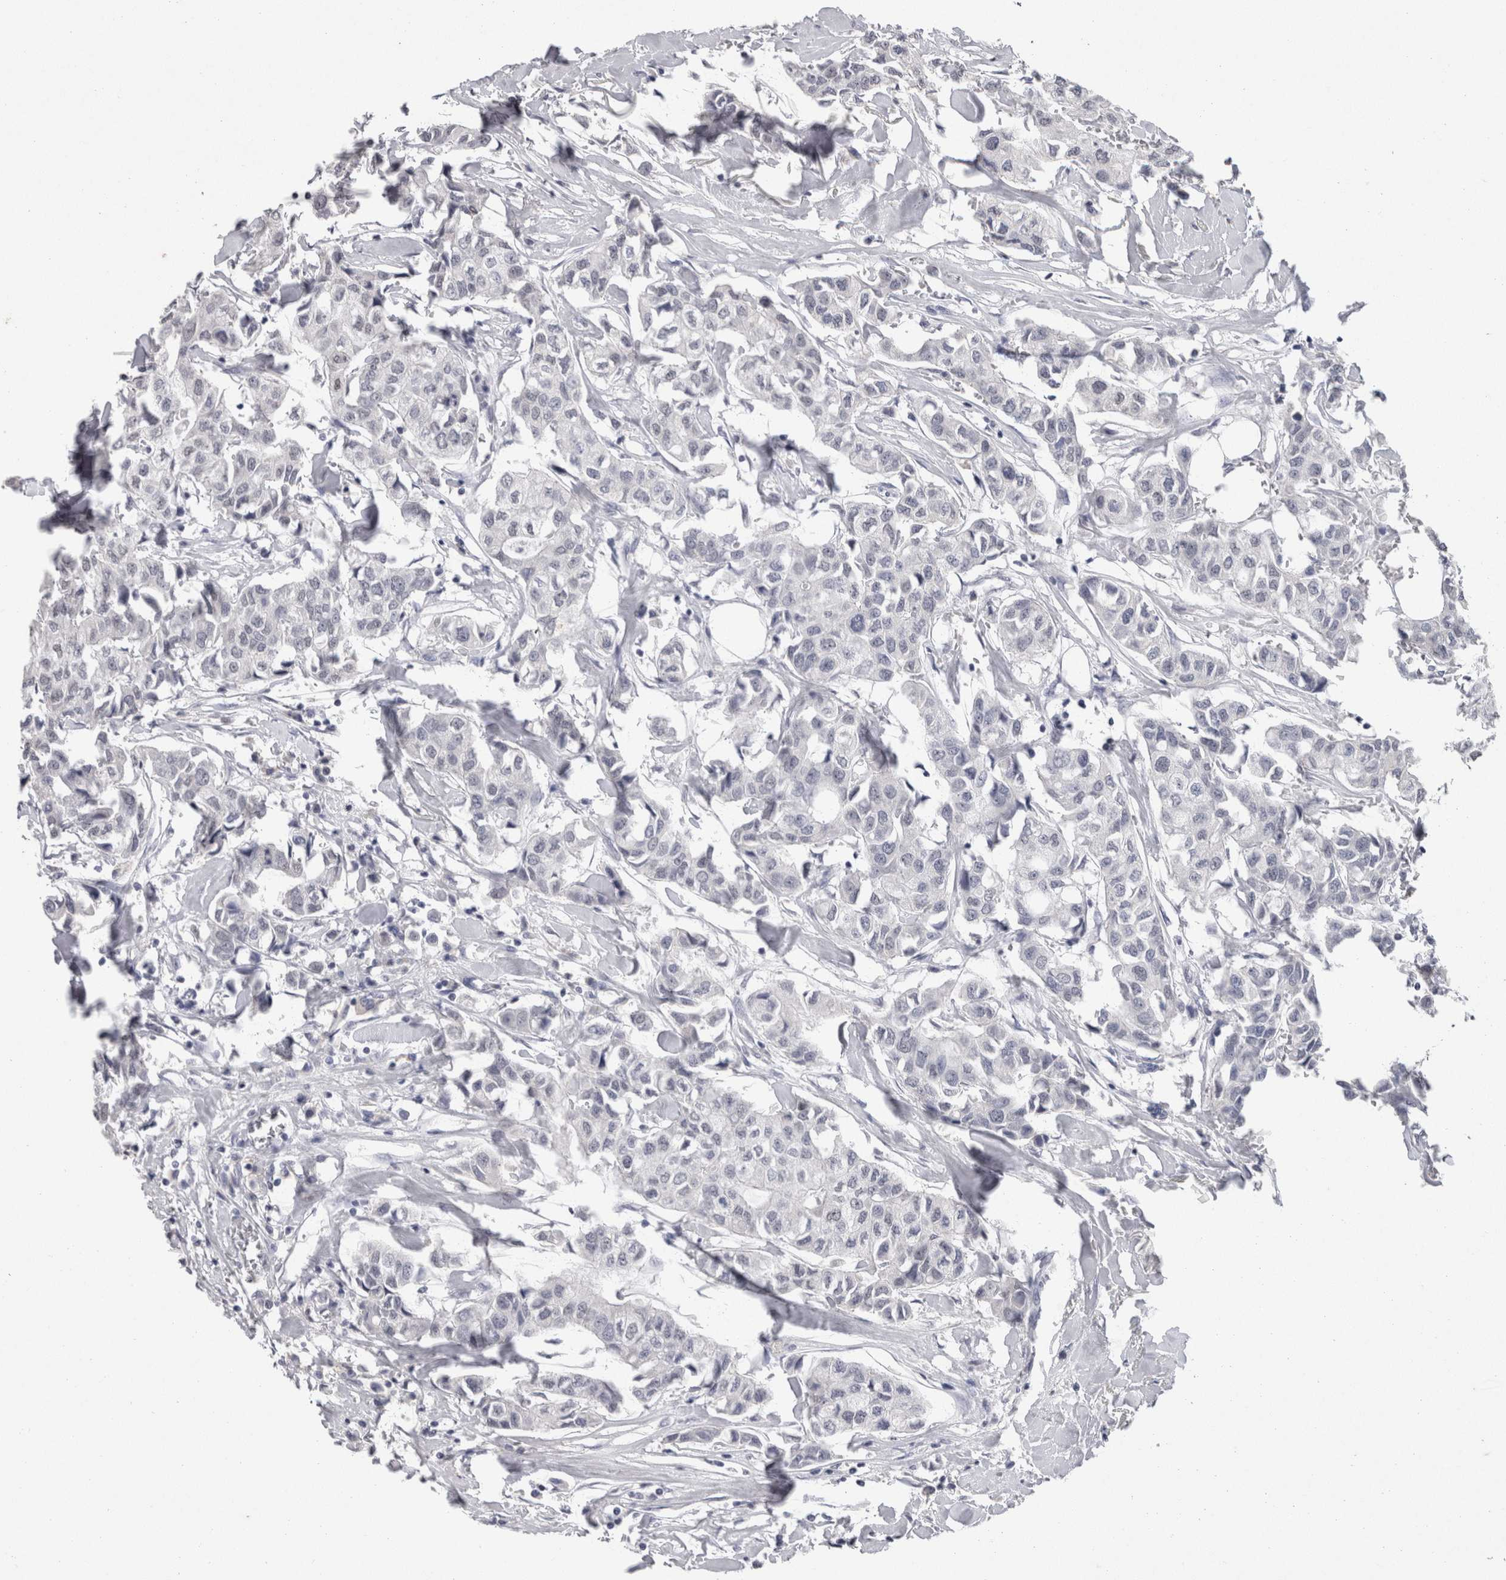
{"staining": {"intensity": "negative", "quantity": "none", "location": "none"}, "tissue": "breast cancer", "cell_type": "Tumor cells", "image_type": "cancer", "snomed": [{"axis": "morphology", "description": "Duct carcinoma"}, {"axis": "topography", "description": "Breast"}], "caption": "DAB (3,3'-diaminobenzidine) immunohistochemical staining of human breast cancer shows no significant expression in tumor cells.", "gene": "DDX17", "patient": {"sex": "female", "age": 80}}